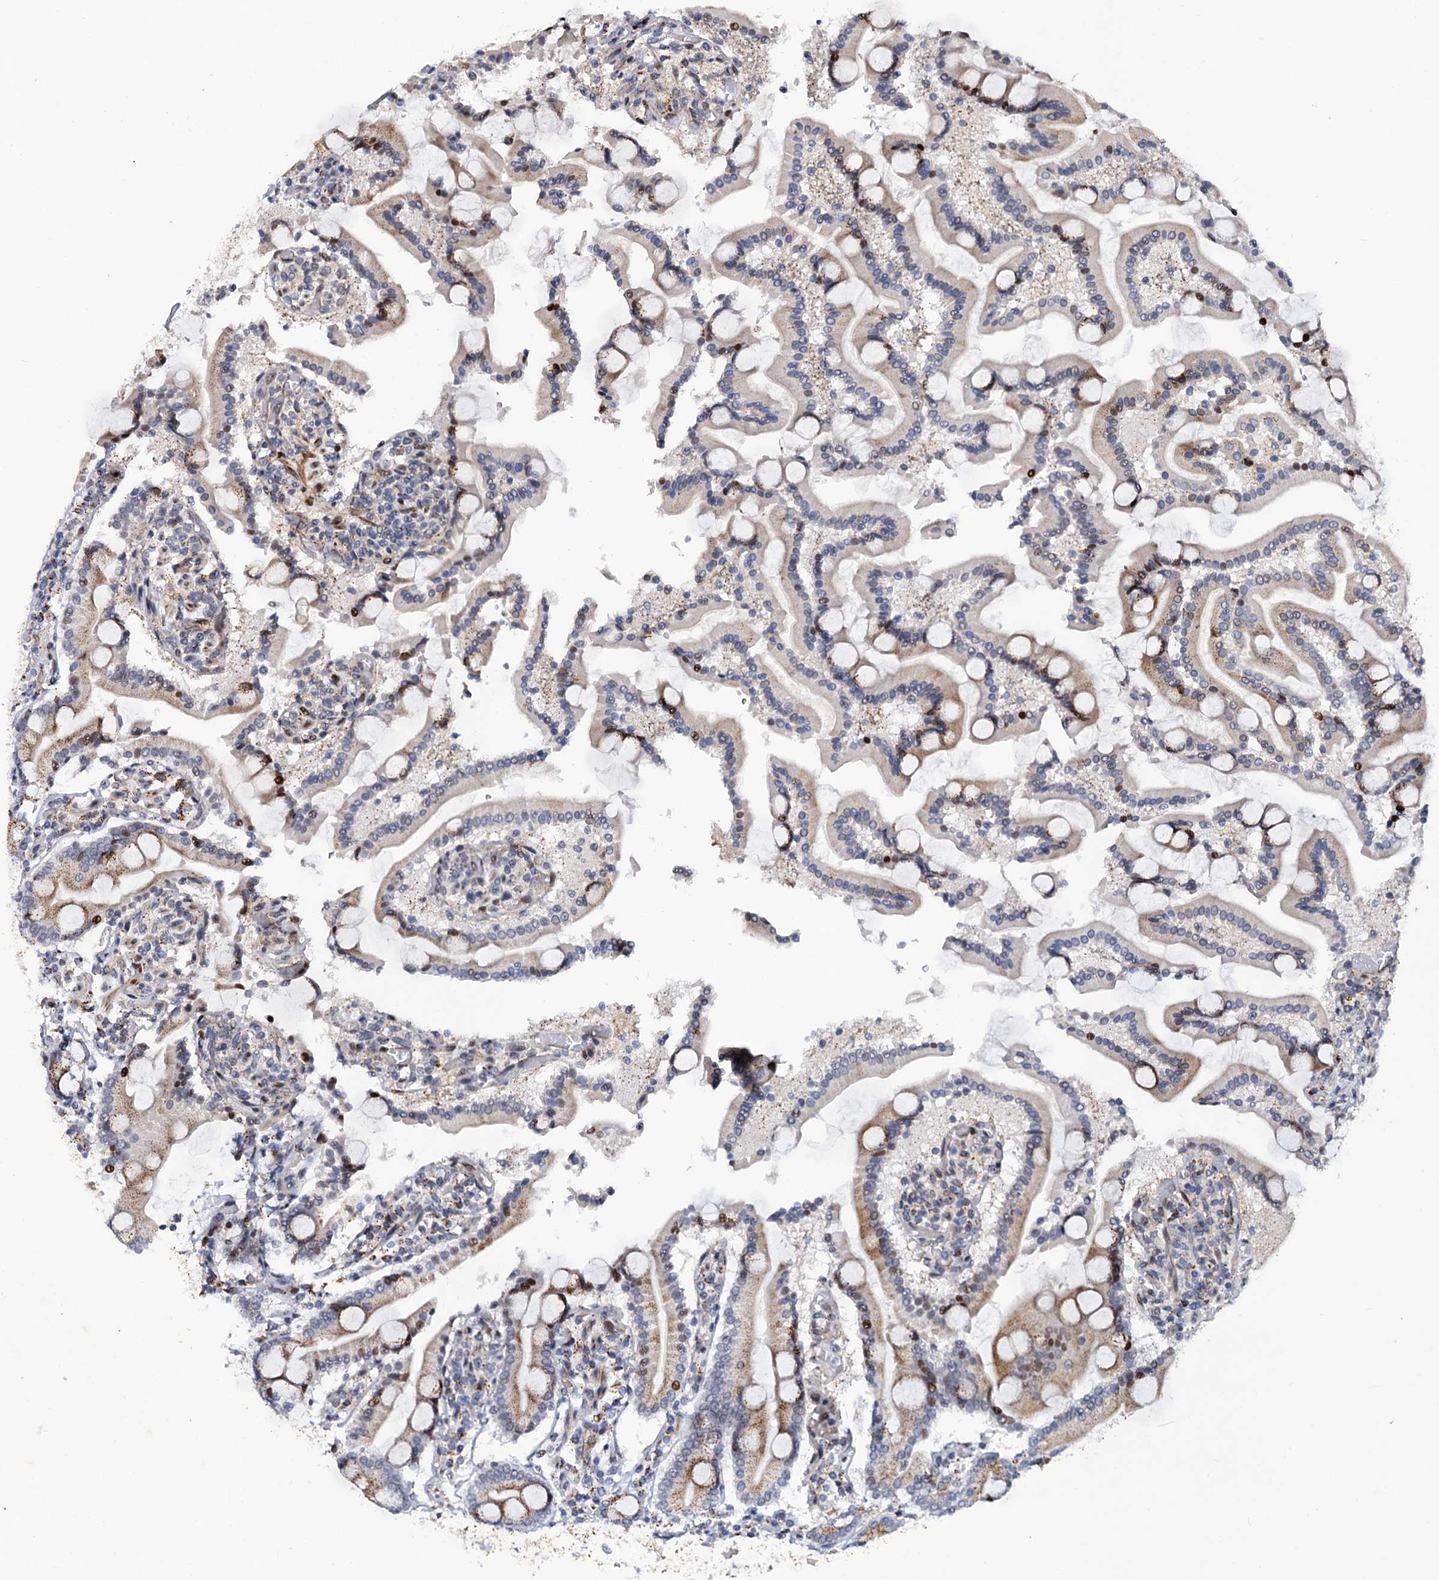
{"staining": {"intensity": "strong", "quantity": "25%-75%", "location": "cytoplasmic/membranous"}, "tissue": "duodenum", "cell_type": "Glandular cells", "image_type": "normal", "snomed": [{"axis": "morphology", "description": "Normal tissue, NOS"}, {"axis": "topography", "description": "Duodenum"}], "caption": "This photomicrograph shows immunohistochemistry staining of unremarkable human duodenum, with high strong cytoplasmic/membranous positivity in about 25%-75% of glandular cells.", "gene": "THAP2", "patient": {"sex": "male", "age": 55}}